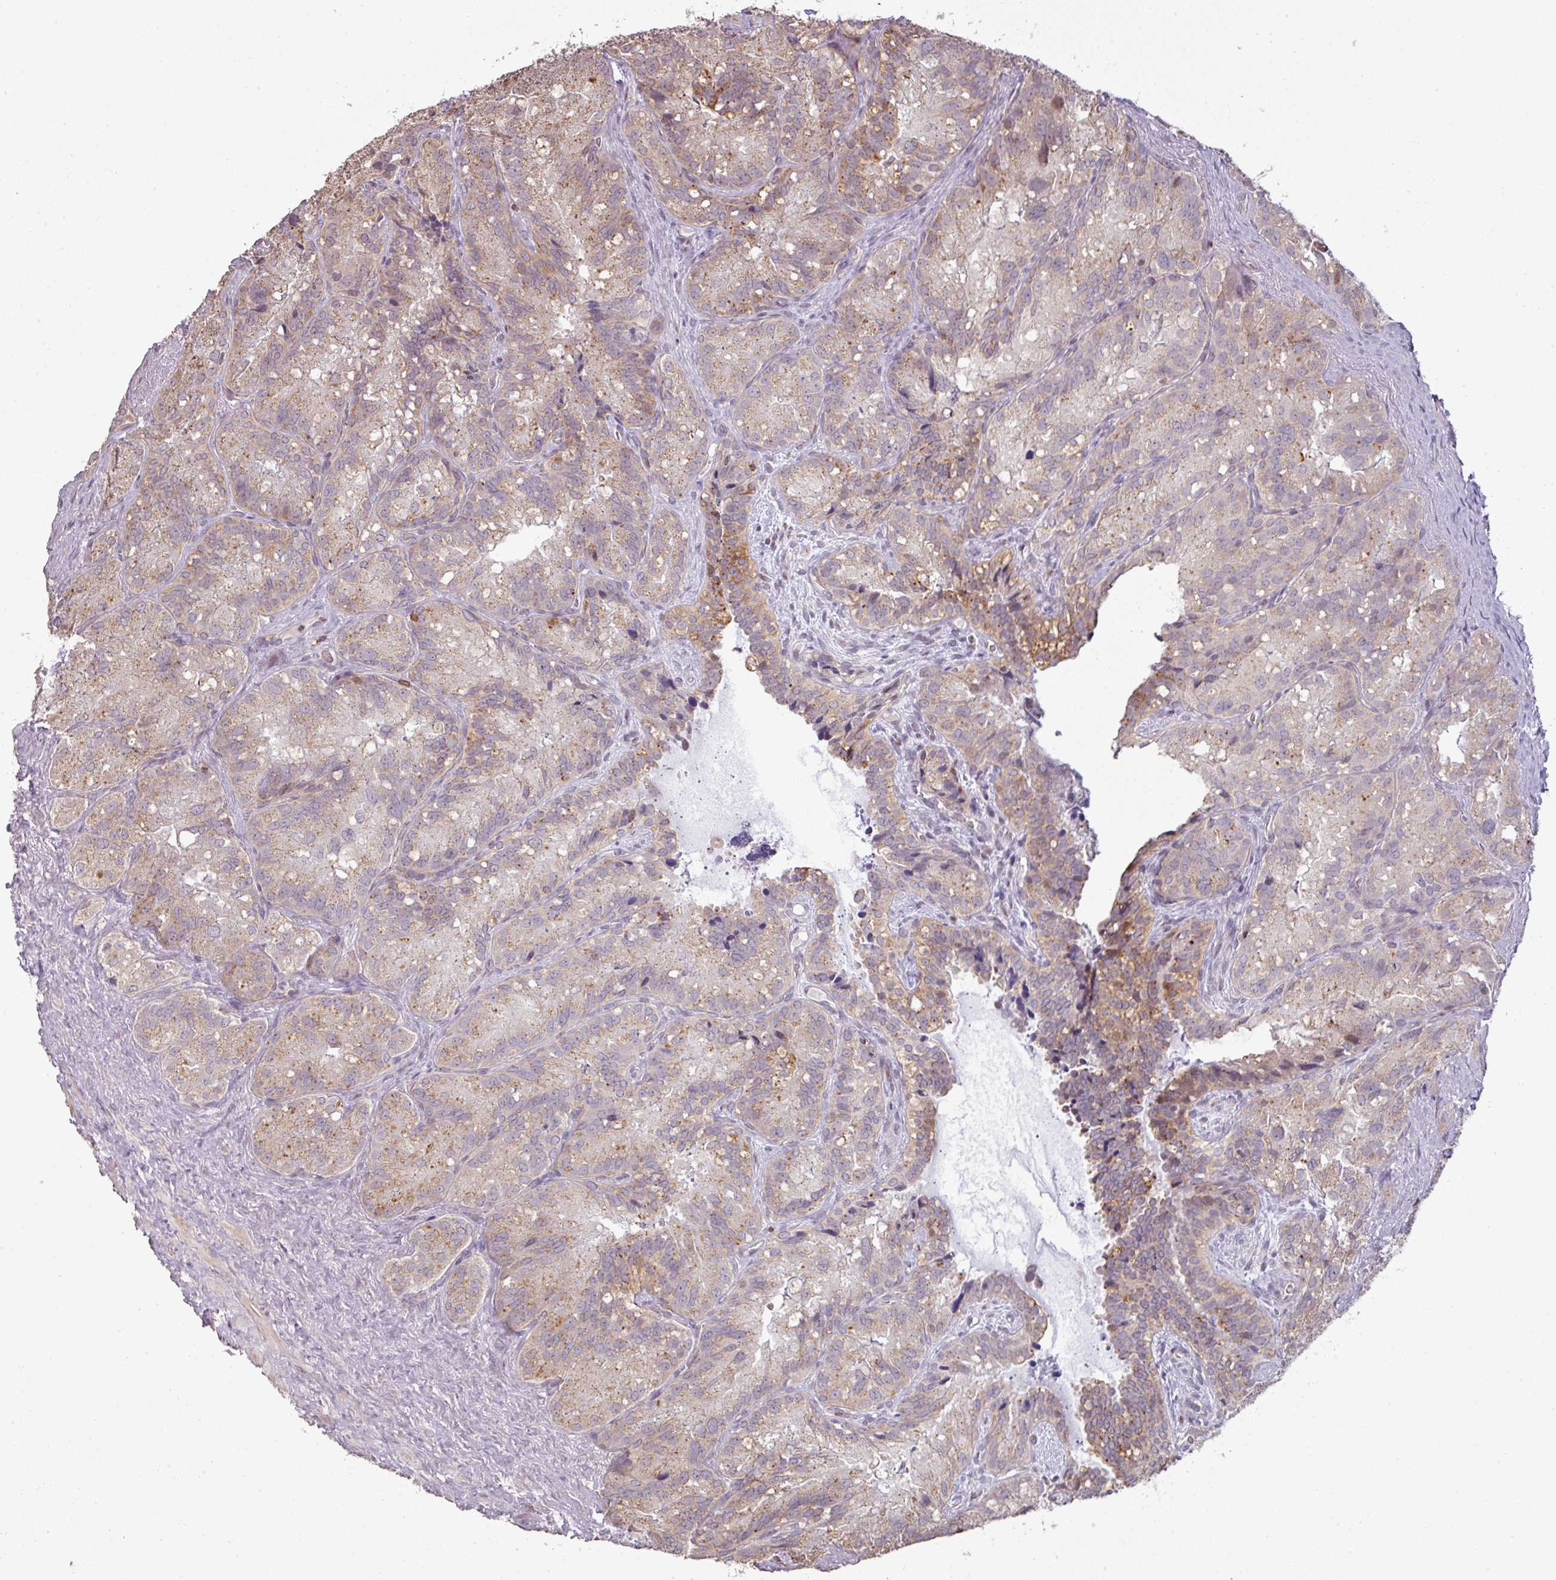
{"staining": {"intensity": "moderate", "quantity": "25%-75%", "location": "cytoplasmic/membranous"}, "tissue": "seminal vesicle", "cell_type": "Glandular cells", "image_type": "normal", "snomed": [{"axis": "morphology", "description": "Normal tissue, NOS"}, {"axis": "topography", "description": "Seminal veicle"}], "caption": "Approximately 25%-75% of glandular cells in benign human seminal vesicle exhibit moderate cytoplasmic/membranous protein expression as visualized by brown immunohistochemical staining.", "gene": "CXCR5", "patient": {"sex": "male", "age": 69}}